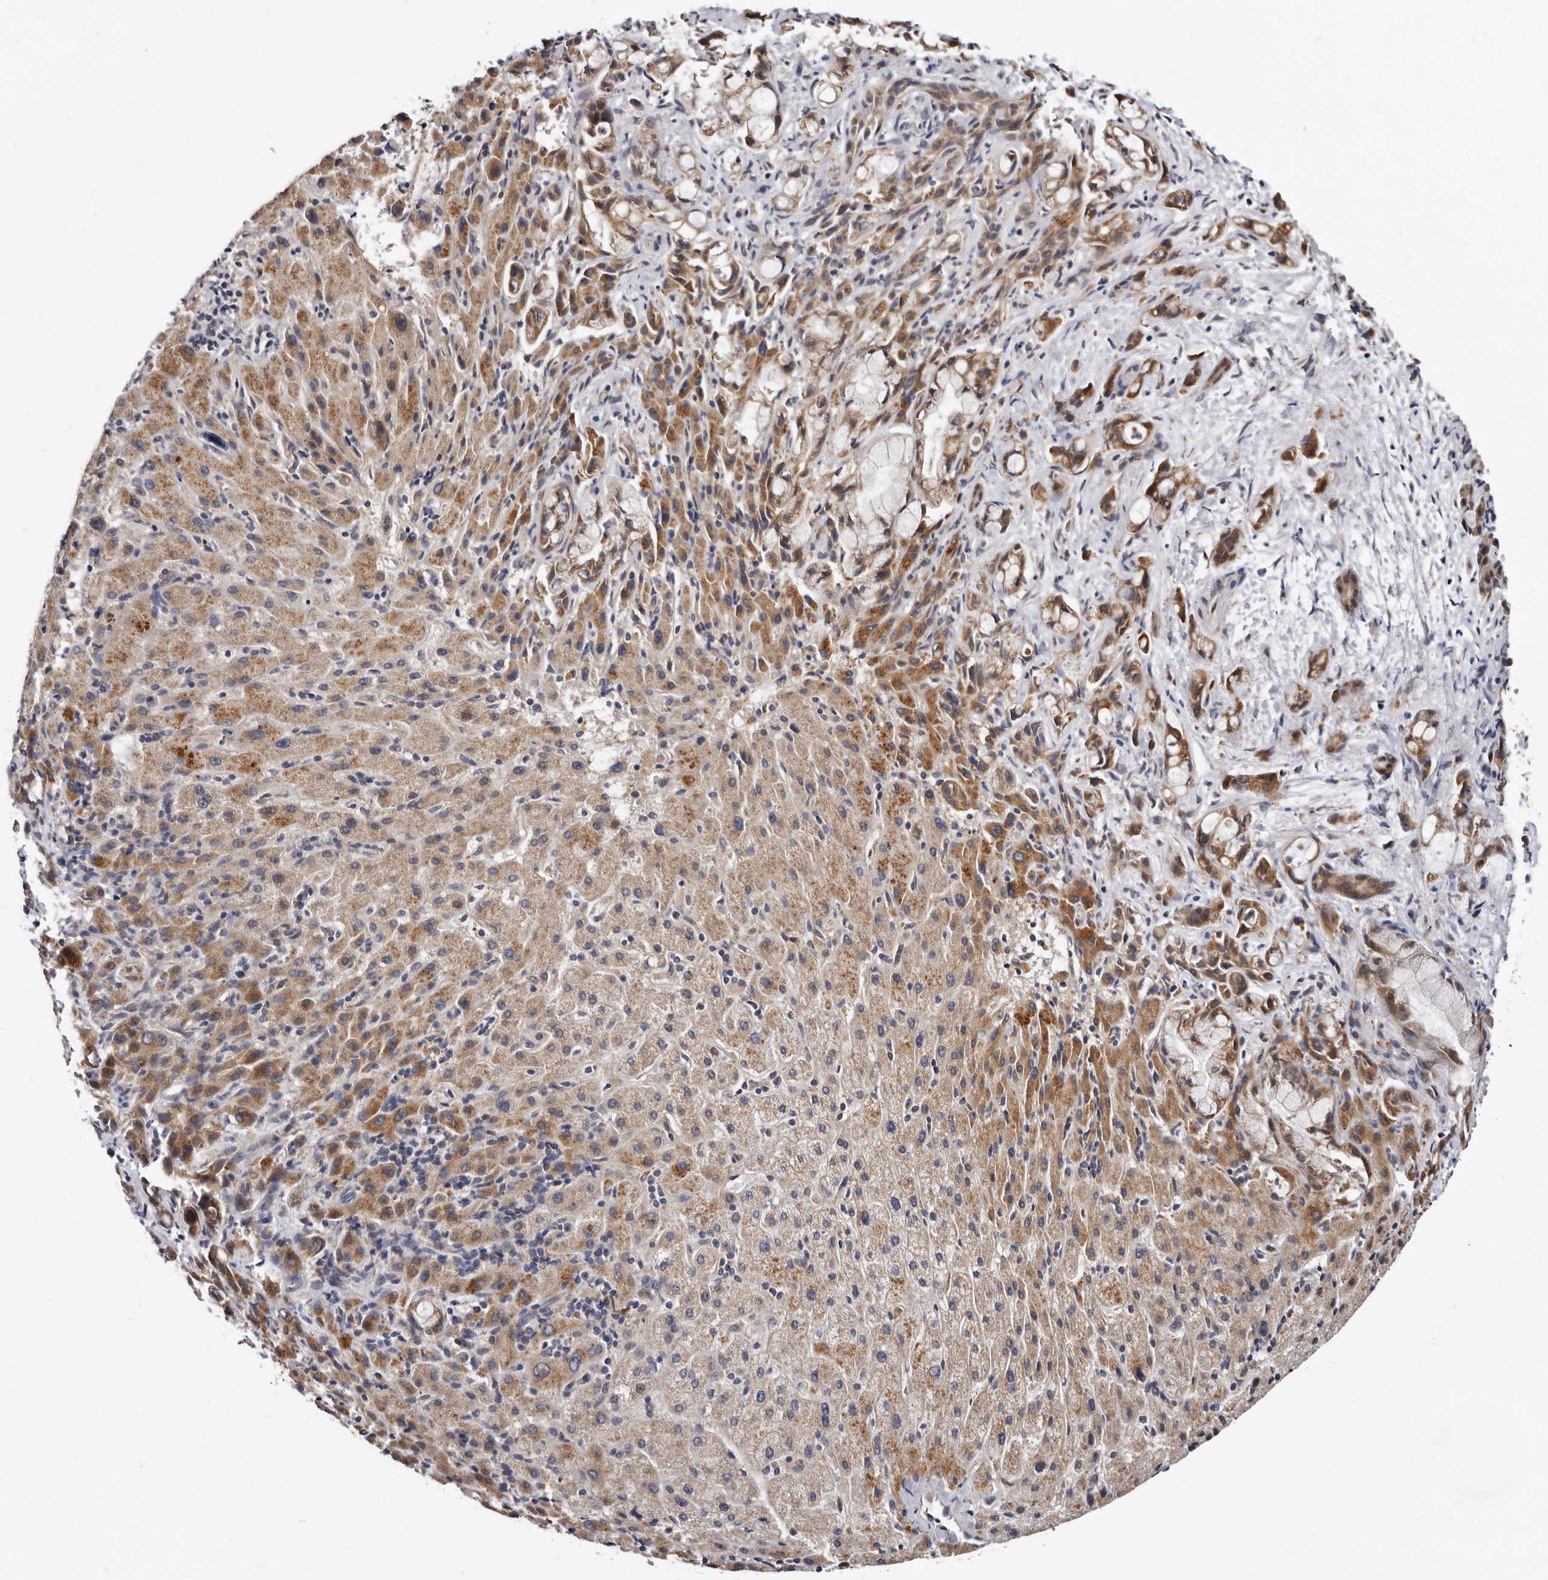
{"staining": {"intensity": "moderate", "quantity": ">75%", "location": "cytoplasmic/membranous"}, "tissue": "liver cancer", "cell_type": "Tumor cells", "image_type": "cancer", "snomed": [{"axis": "morphology", "description": "Cholangiocarcinoma"}, {"axis": "topography", "description": "Liver"}], "caption": "Human liver cancer (cholangiocarcinoma) stained for a protein (brown) displays moderate cytoplasmic/membranous positive positivity in about >75% of tumor cells.", "gene": "MRPL18", "patient": {"sex": "female", "age": 72}}